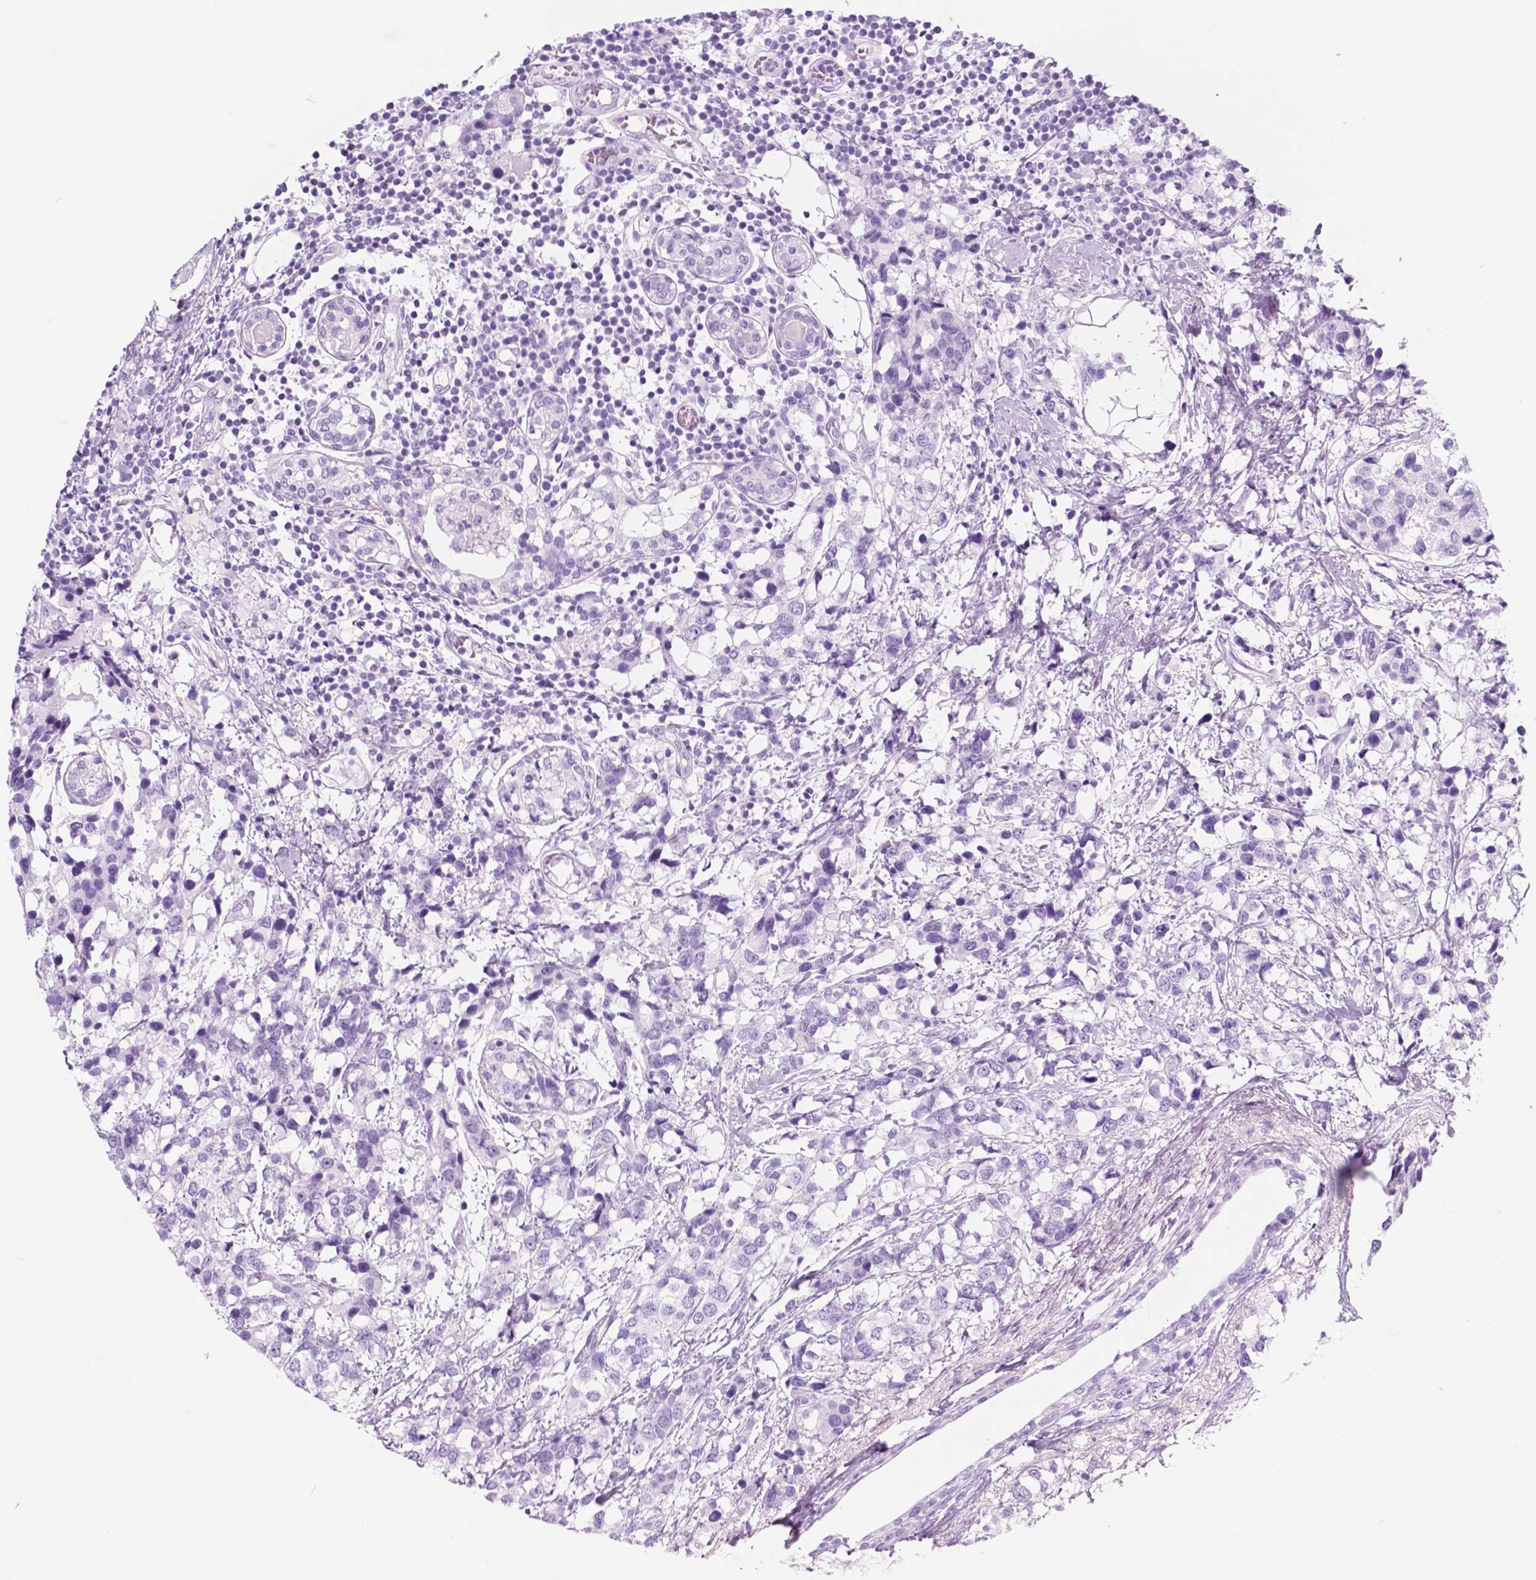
{"staining": {"intensity": "negative", "quantity": "none", "location": "none"}, "tissue": "breast cancer", "cell_type": "Tumor cells", "image_type": "cancer", "snomed": [{"axis": "morphology", "description": "Lobular carcinoma"}, {"axis": "topography", "description": "Breast"}], "caption": "IHC image of breast cancer (lobular carcinoma) stained for a protein (brown), which reveals no expression in tumor cells. (DAB immunohistochemistry (IHC) with hematoxylin counter stain).", "gene": "CUZD1", "patient": {"sex": "female", "age": 59}}